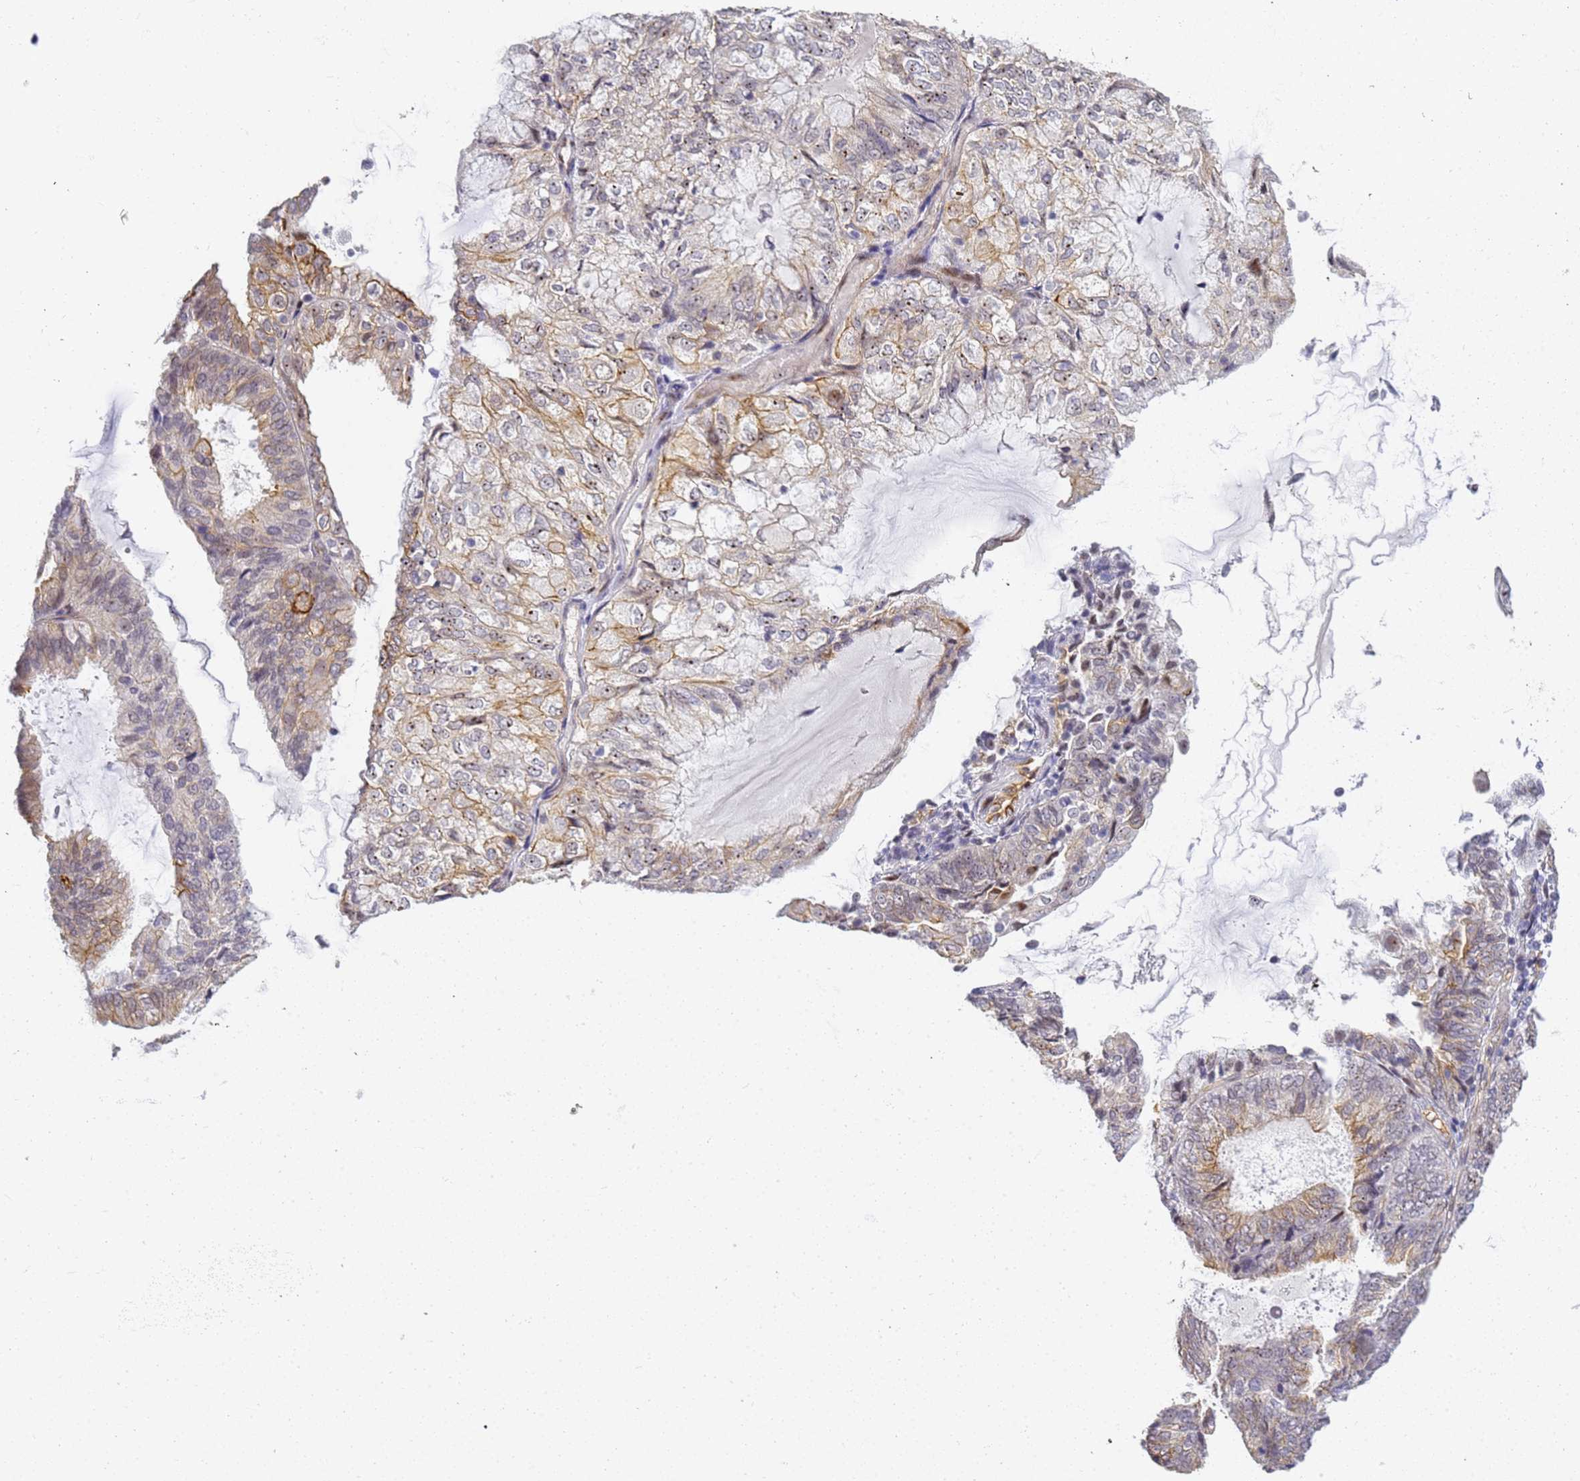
{"staining": {"intensity": "moderate", "quantity": "<25%", "location": "cytoplasmic/membranous"}, "tissue": "endometrial cancer", "cell_type": "Tumor cells", "image_type": "cancer", "snomed": [{"axis": "morphology", "description": "Adenocarcinoma, NOS"}, {"axis": "topography", "description": "Endometrium"}], "caption": "There is low levels of moderate cytoplasmic/membranous expression in tumor cells of endometrial adenocarcinoma, as demonstrated by immunohistochemical staining (brown color).", "gene": "GON4L", "patient": {"sex": "female", "age": 81}}